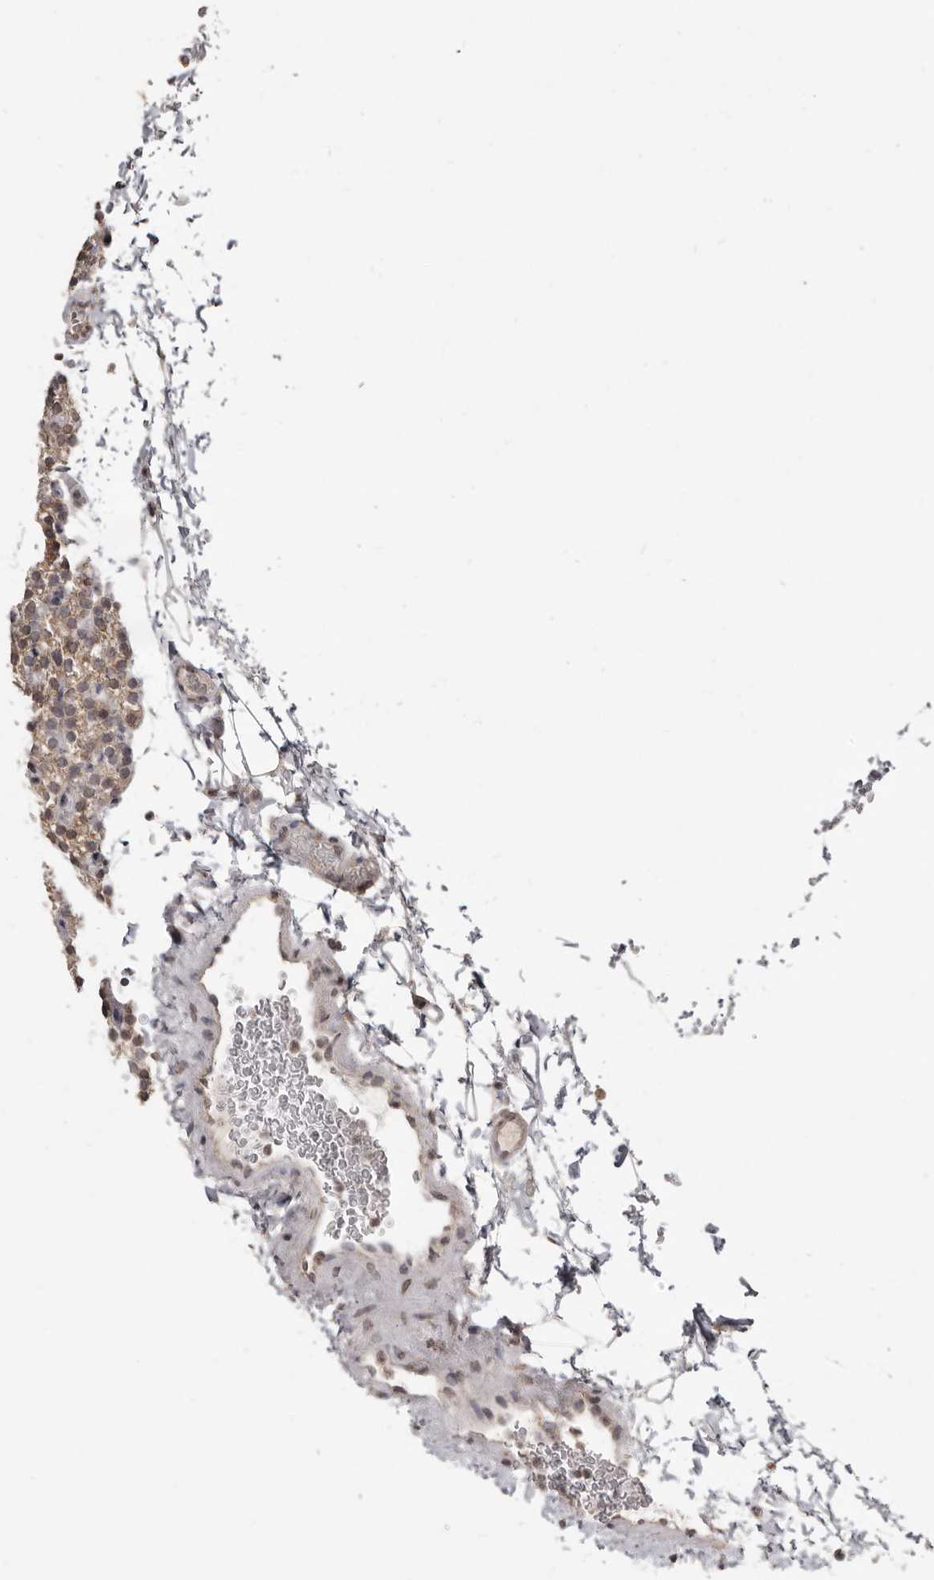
{"staining": {"intensity": "weak", "quantity": "25%-75%", "location": "cytoplasmic/membranous"}, "tissue": "parathyroid gland", "cell_type": "Glandular cells", "image_type": "normal", "snomed": [{"axis": "morphology", "description": "Normal tissue, NOS"}, {"axis": "topography", "description": "Parathyroid gland"}], "caption": "Glandular cells reveal weak cytoplasmic/membranous staining in approximately 25%-75% of cells in benign parathyroid gland.", "gene": "LINGO2", "patient": {"sex": "female", "age": 56}}